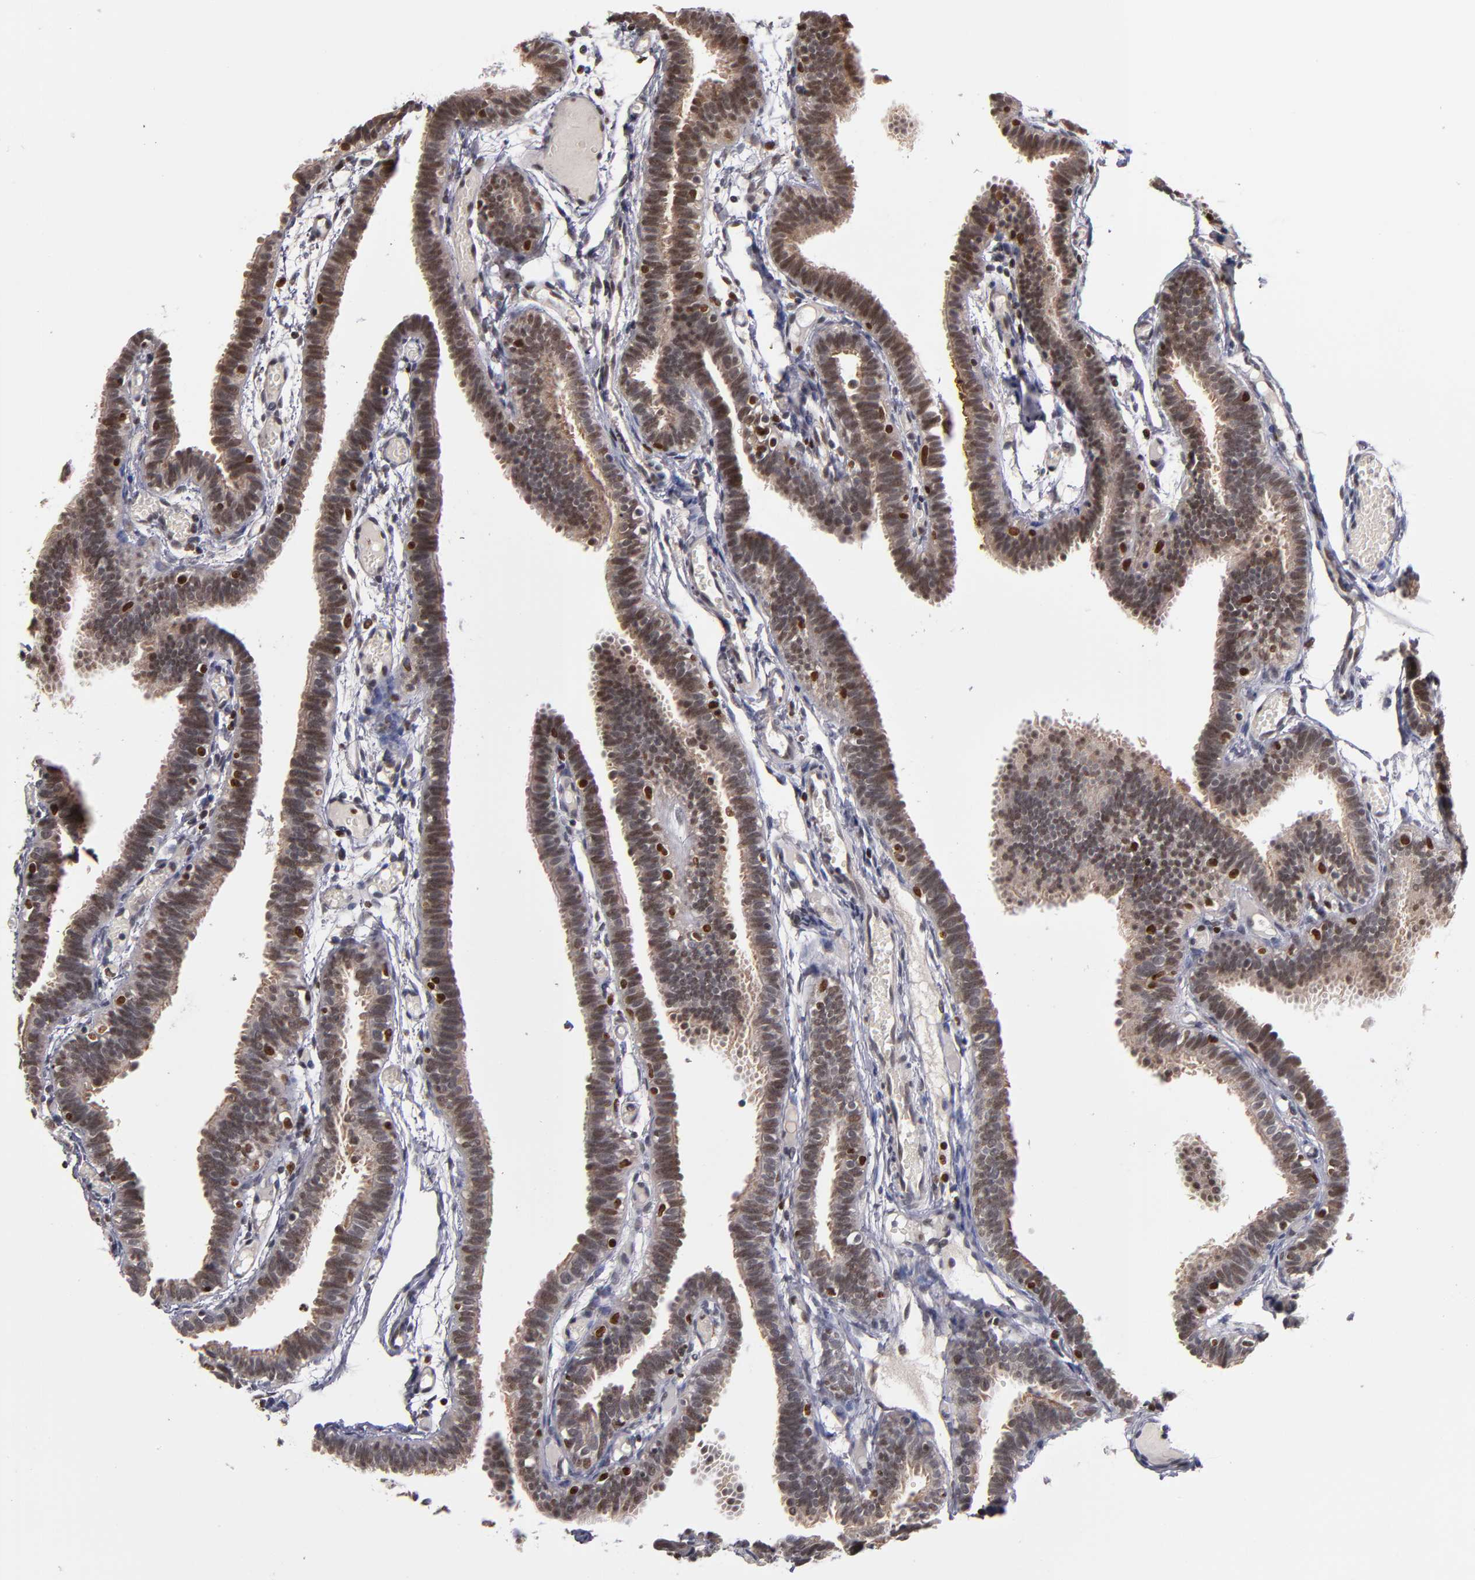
{"staining": {"intensity": "weak", "quantity": "25%-75%", "location": "nuclear"}, "tissue": "fallopian tube", "cell_type": "Glandular cells", "image_type": "normal", "snomed": [{"axis": "morphology", "description": "Normal tissue, NOS"}, {"axis": "topography", "description": "Fallopian tube"}], "caption": "Approximately 25%-75% of glandular cells in normal fallopian tube exhibit weak nuclear protein positivity as visualized by brown immunohistochemical staining.", "gene": "KDM6A", "patient": {"sex": "female", "age": 29}}